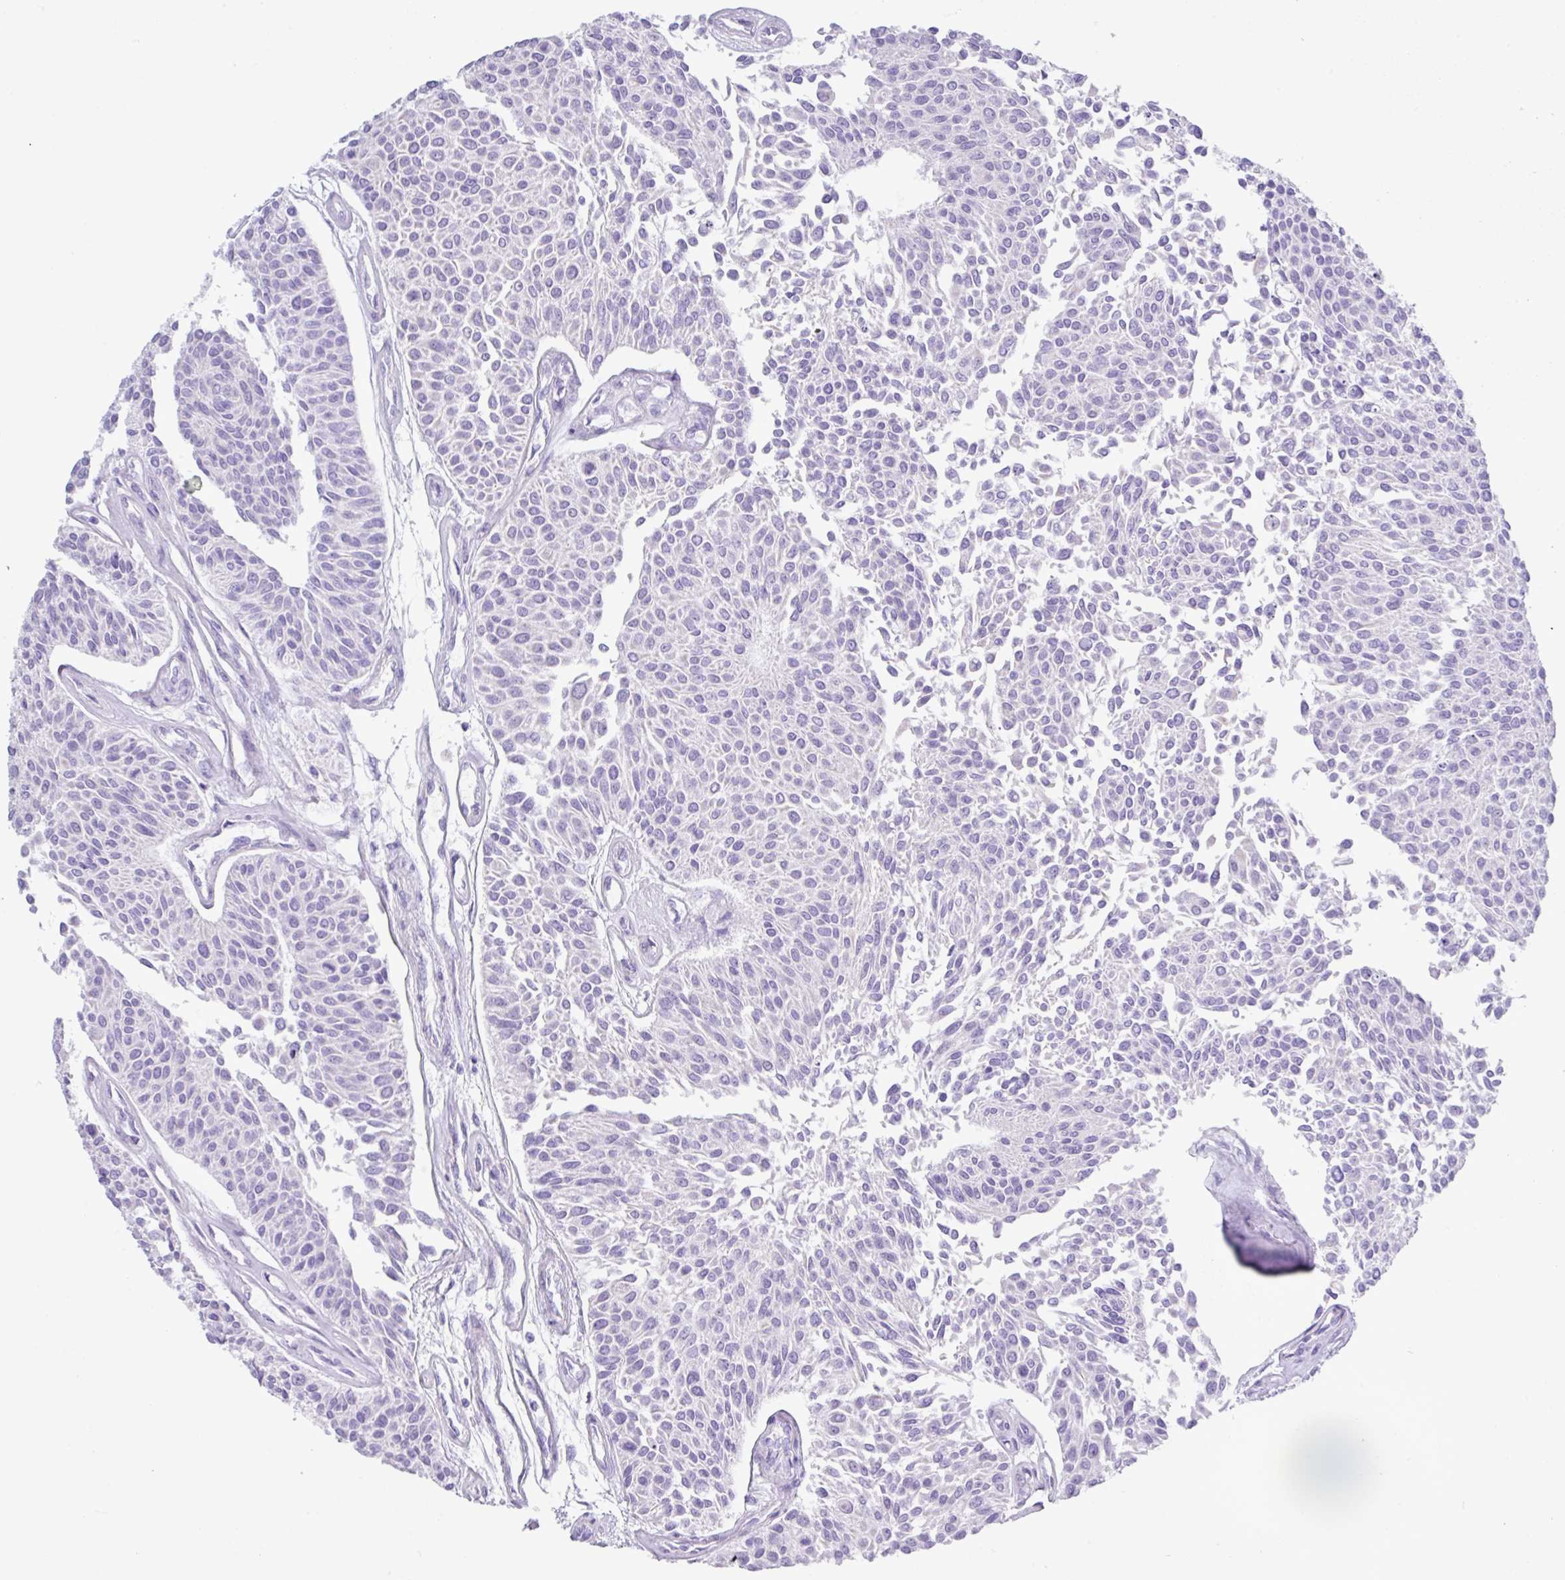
{"staining": {"intensity": "negative", "quantity": "none", "location": "none"}, "tissue": "urothelial cancer", "cell_type": "Tumor cells", "image_type": "cancer", "snomed": [{"axis": "morphology", "description": "Urothelial carcinoma, NOS"}, {"axis": "topography", "description": "Urinary bladder"}], "caption": "Tumor cells are negative for brown protein staining in transitional cell carcinoma.", "gene": "MRM2", "patient": {"sex": "male", "age": 55}}